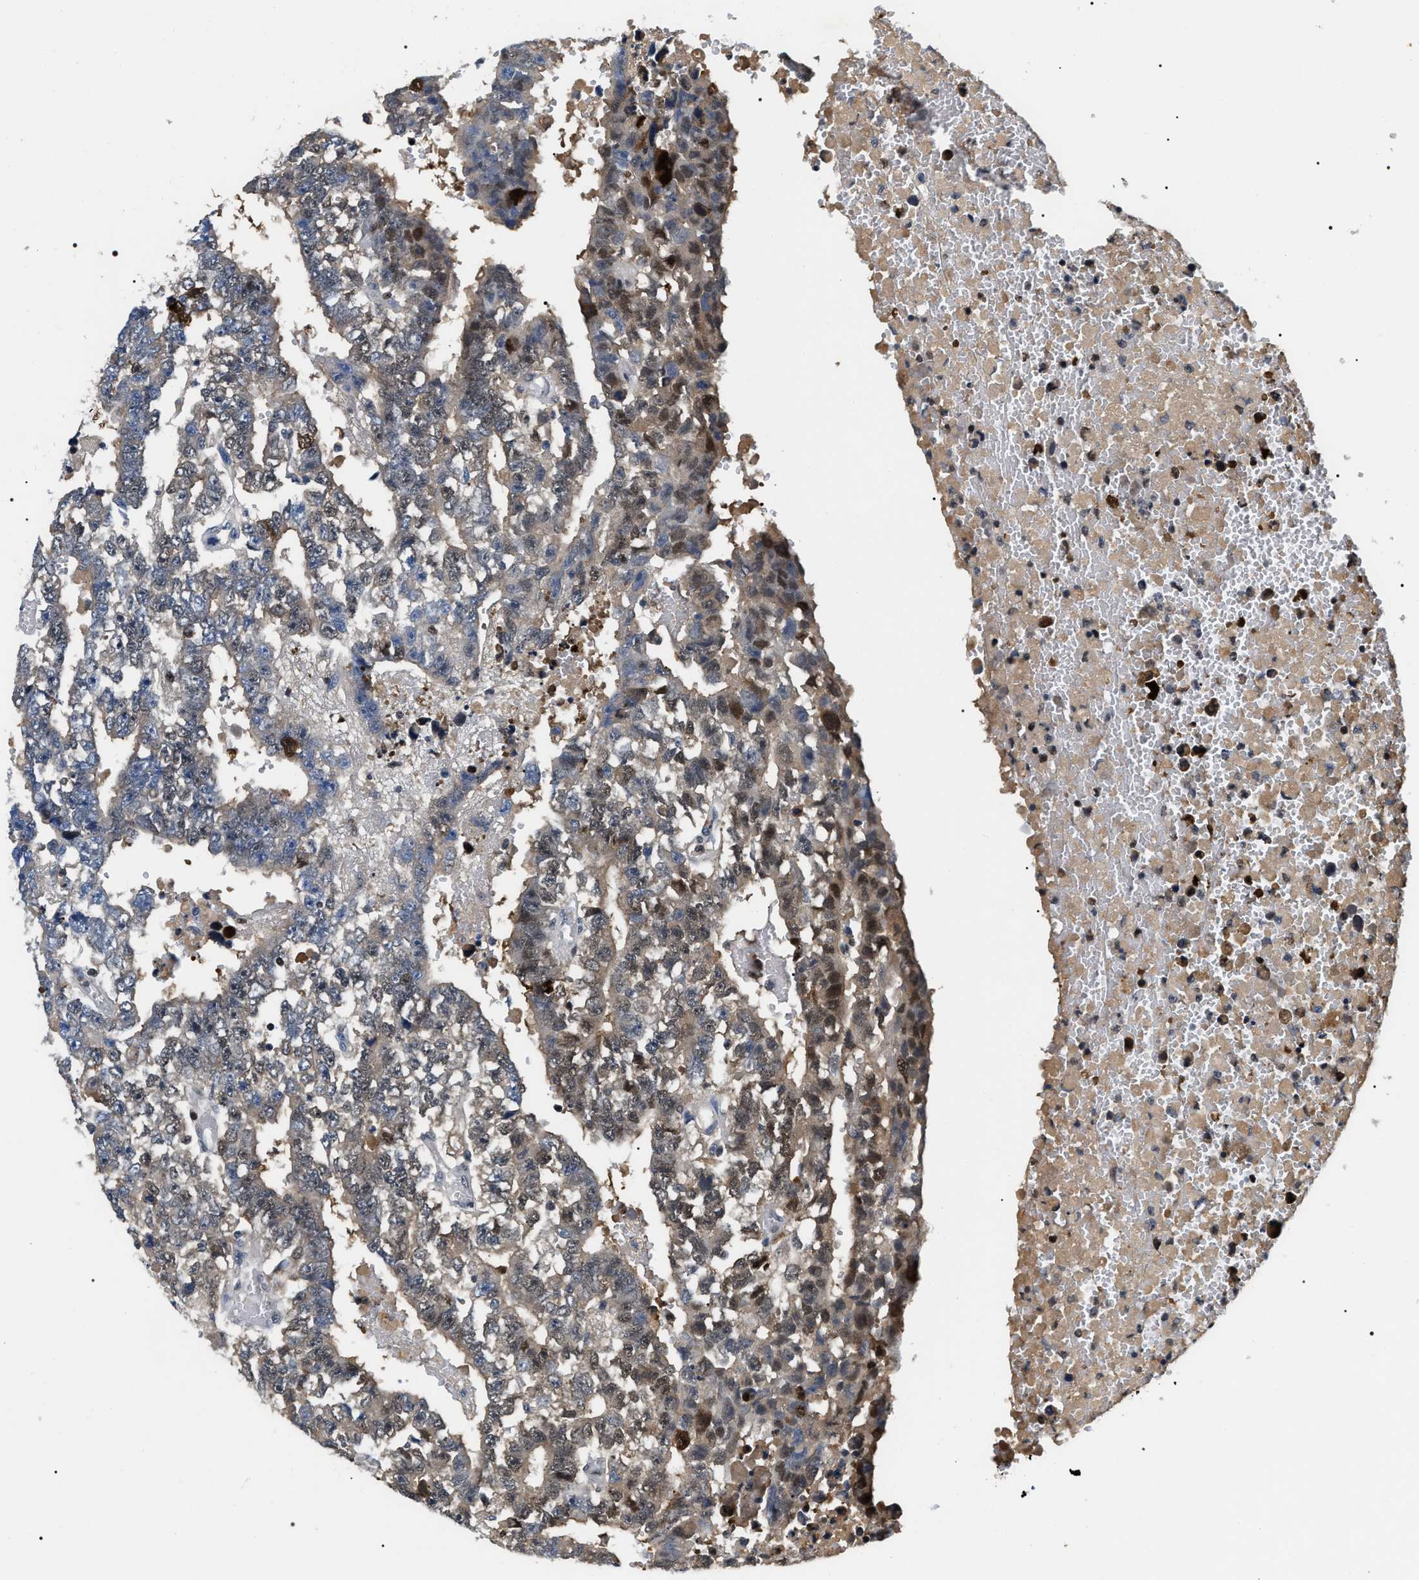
{"staining": {"intensity": "weak", "quantity": "25%-75%", "location": "nuclear"}, "tissue": "testis cancer", "cell_type": "Tumor cells", "image_type": "cancer", "snomed": [{"axis": "morphology", "description": "Carcinoma, Embryonal, NOS"}, {"axis": "topography", "description": "Testis"}], "caption": "A high-resolution micrograph shows IHC staining of testis cancer, which exhibits weak nuclear staining in about 25%-75% of tumor cells. (Stains: DAB in brown, nuclei in blue, Microscopy: brightfield microscopy at high magnification).", "gene": "C7orf25", "patient": {"sex": "male", "age": 25}}